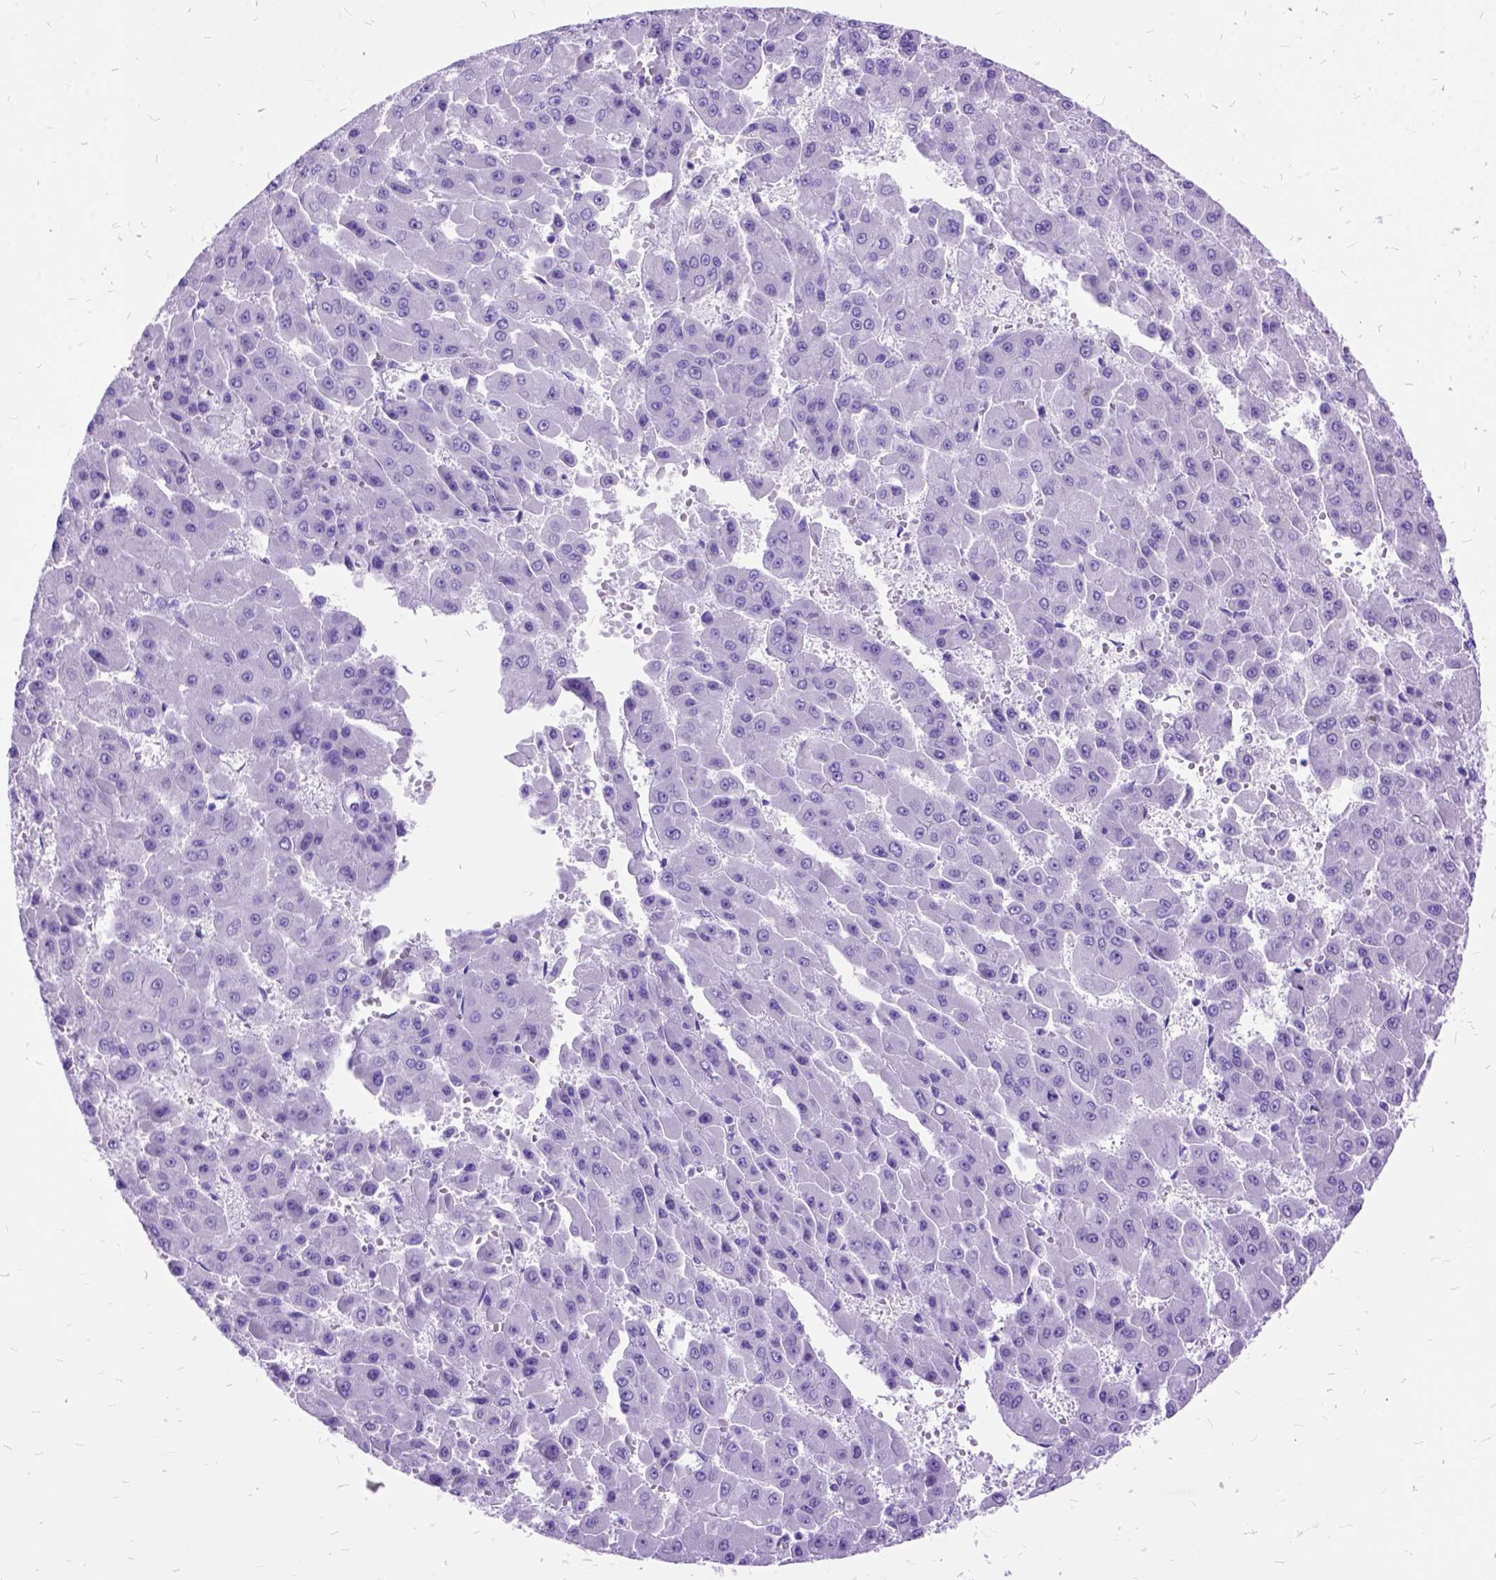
{"staining": {"intensity": "negative", "quantity": "none", "location": "none"}, "tissue": "liver cancer", "cell_type": "Tumor cells", "image_type": "cancer", "snomed": [{"axis": "morphology", "description": "Carcinoma, Hepatocellular, NOS"}, {"axis": "topography", "description": "Liver"}], "caption": "DAB immunohistochemical staining of liver hepatocellular carcinoma exhibits no significant expression in tumor cells.", "gene": "DNAH2", "patient": {"sex": "male", "age": 78}}